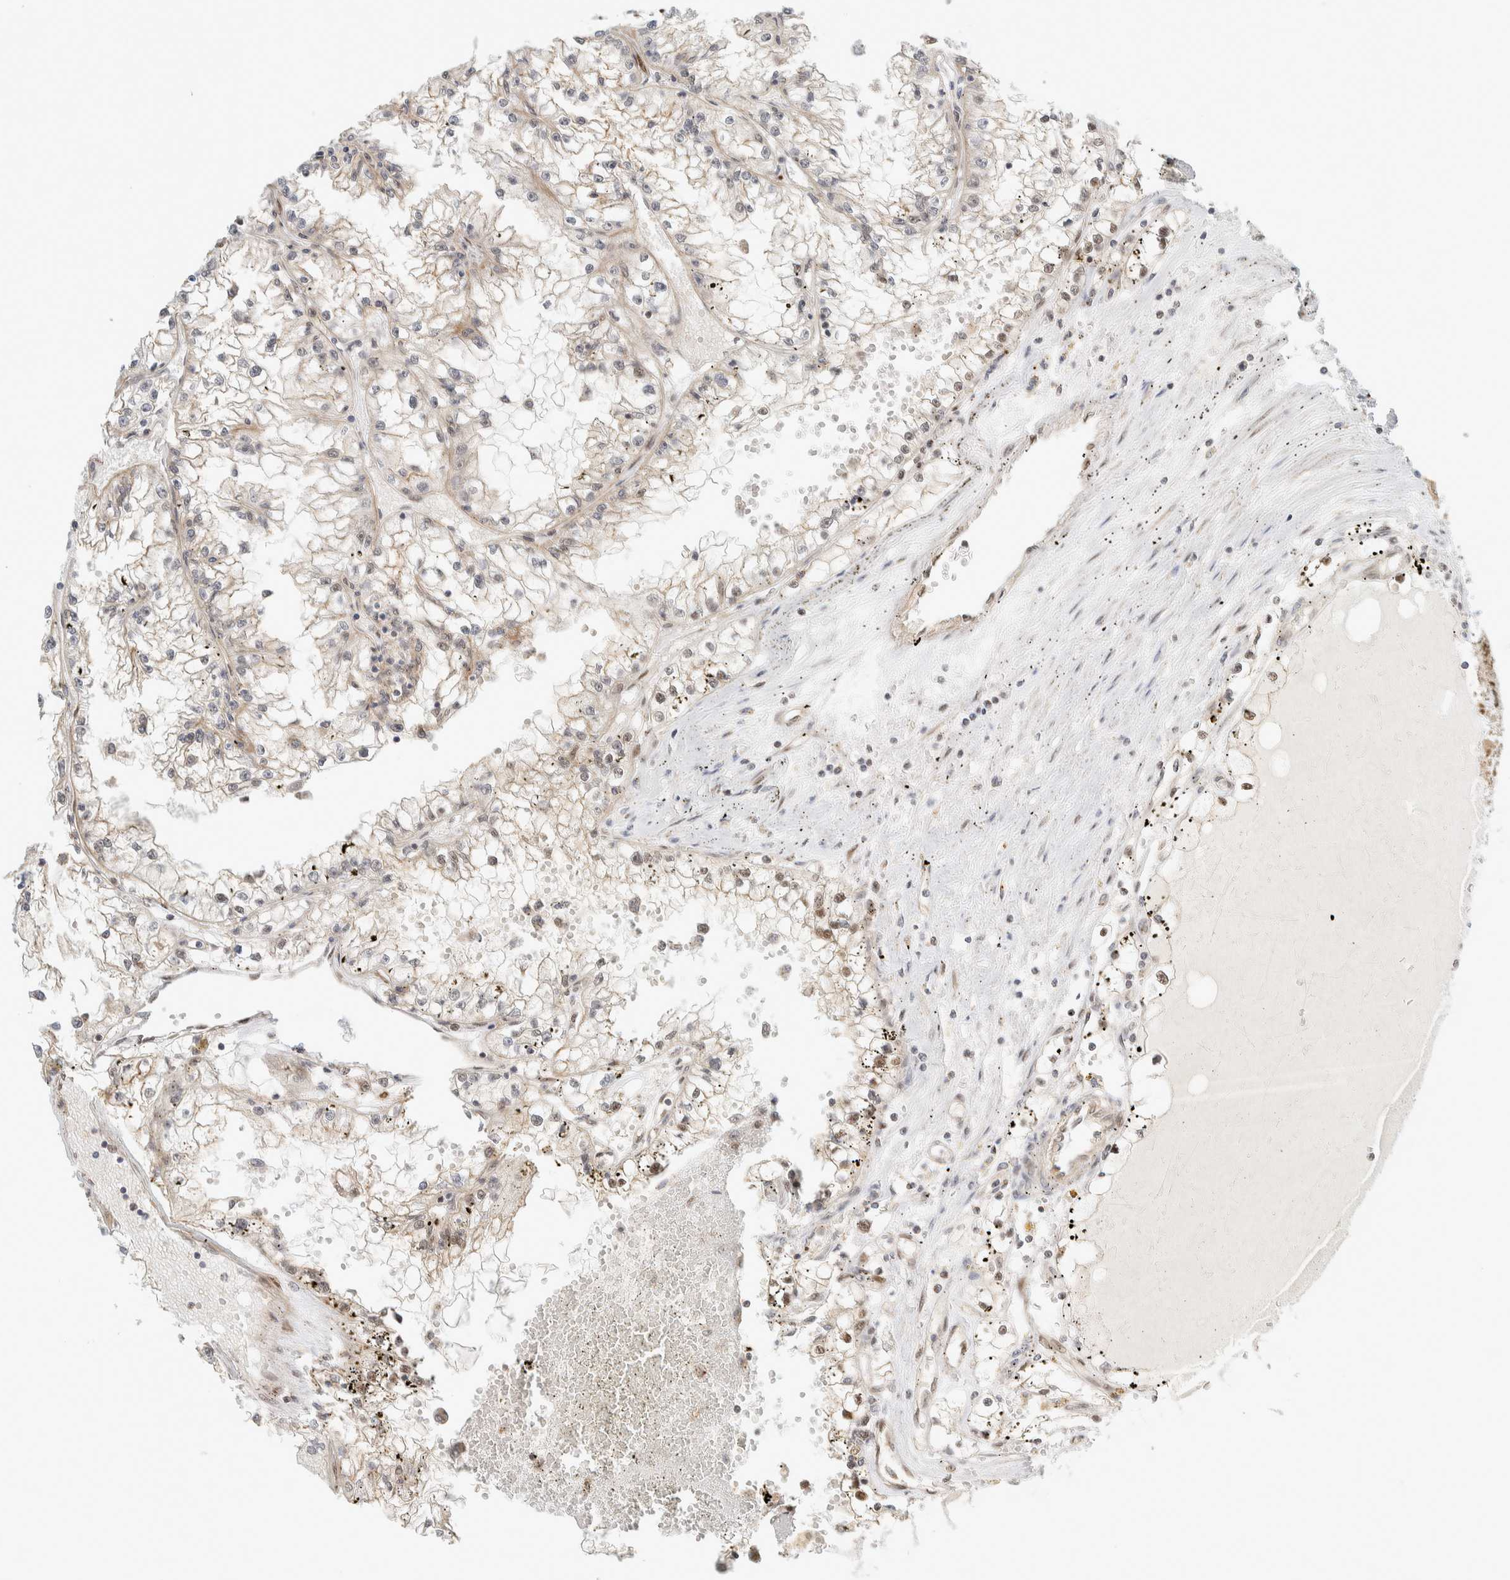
{"staining": {"intensity": "weak", "quantity": "<25%", "location": "cytoplasmic/membranous,nuclear"}, "tissue": "renal cancer", "cell_type": "Tumor cells", "image_type": "cancer", "snomed": [{"axis": "morphology", "description": "Adenocarcinoma, NOS"}, {"axis": "topography", "description": "Kidney"}], "caption": "There is no significant staining in tumor cells of renal cancer. Brightfield microscopy of immunohistochemistry (IHC) stained with DAB (3,3'-diaminobenzidine) (brown) and hematoxylin (blue), captured at high magnification.", "gene": "TFE3", "patient": {"sex": "male", "age": 56}}